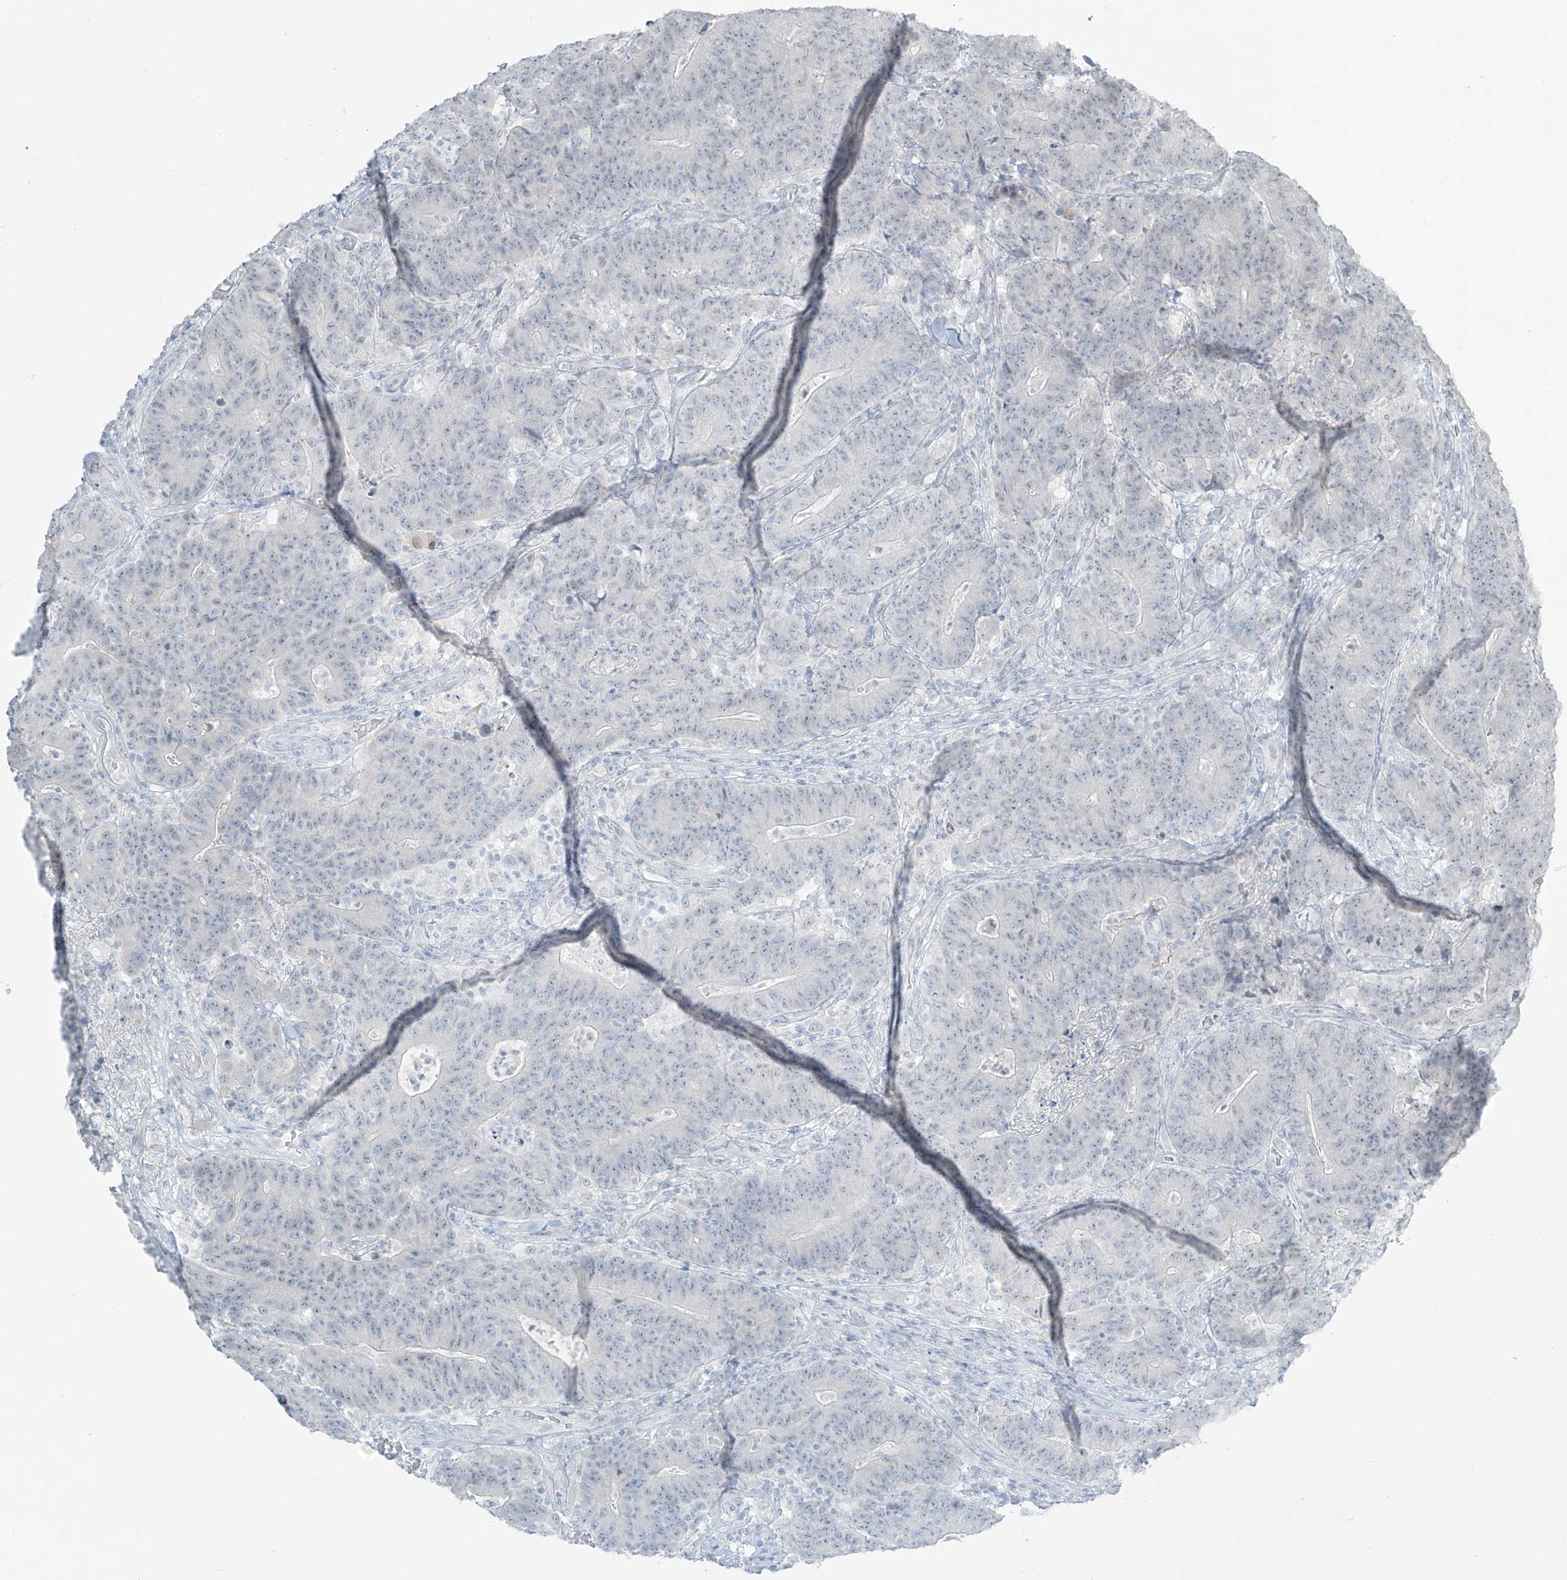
{"staining": {"intensity": "negative", "quantity": "none", "location": "none"}, "tissue": "colorectal cancer", "cell_type": "Tumor cells", "image_type": "cancer", "snomed": [{"axis": "morphology", "description": "Normal tissue, NOS"}, {"axis": "morphology", "description": "Adenocarcinoma, NOS"}, {"axis": "topography", "description": "Colon"}], "caption": "This is an IHC image of adenocarcinoma (colorectal). There is no staining in tumor cells.", "gene": "PRDM6", "patient": {"sex": "female", "age": 75}}